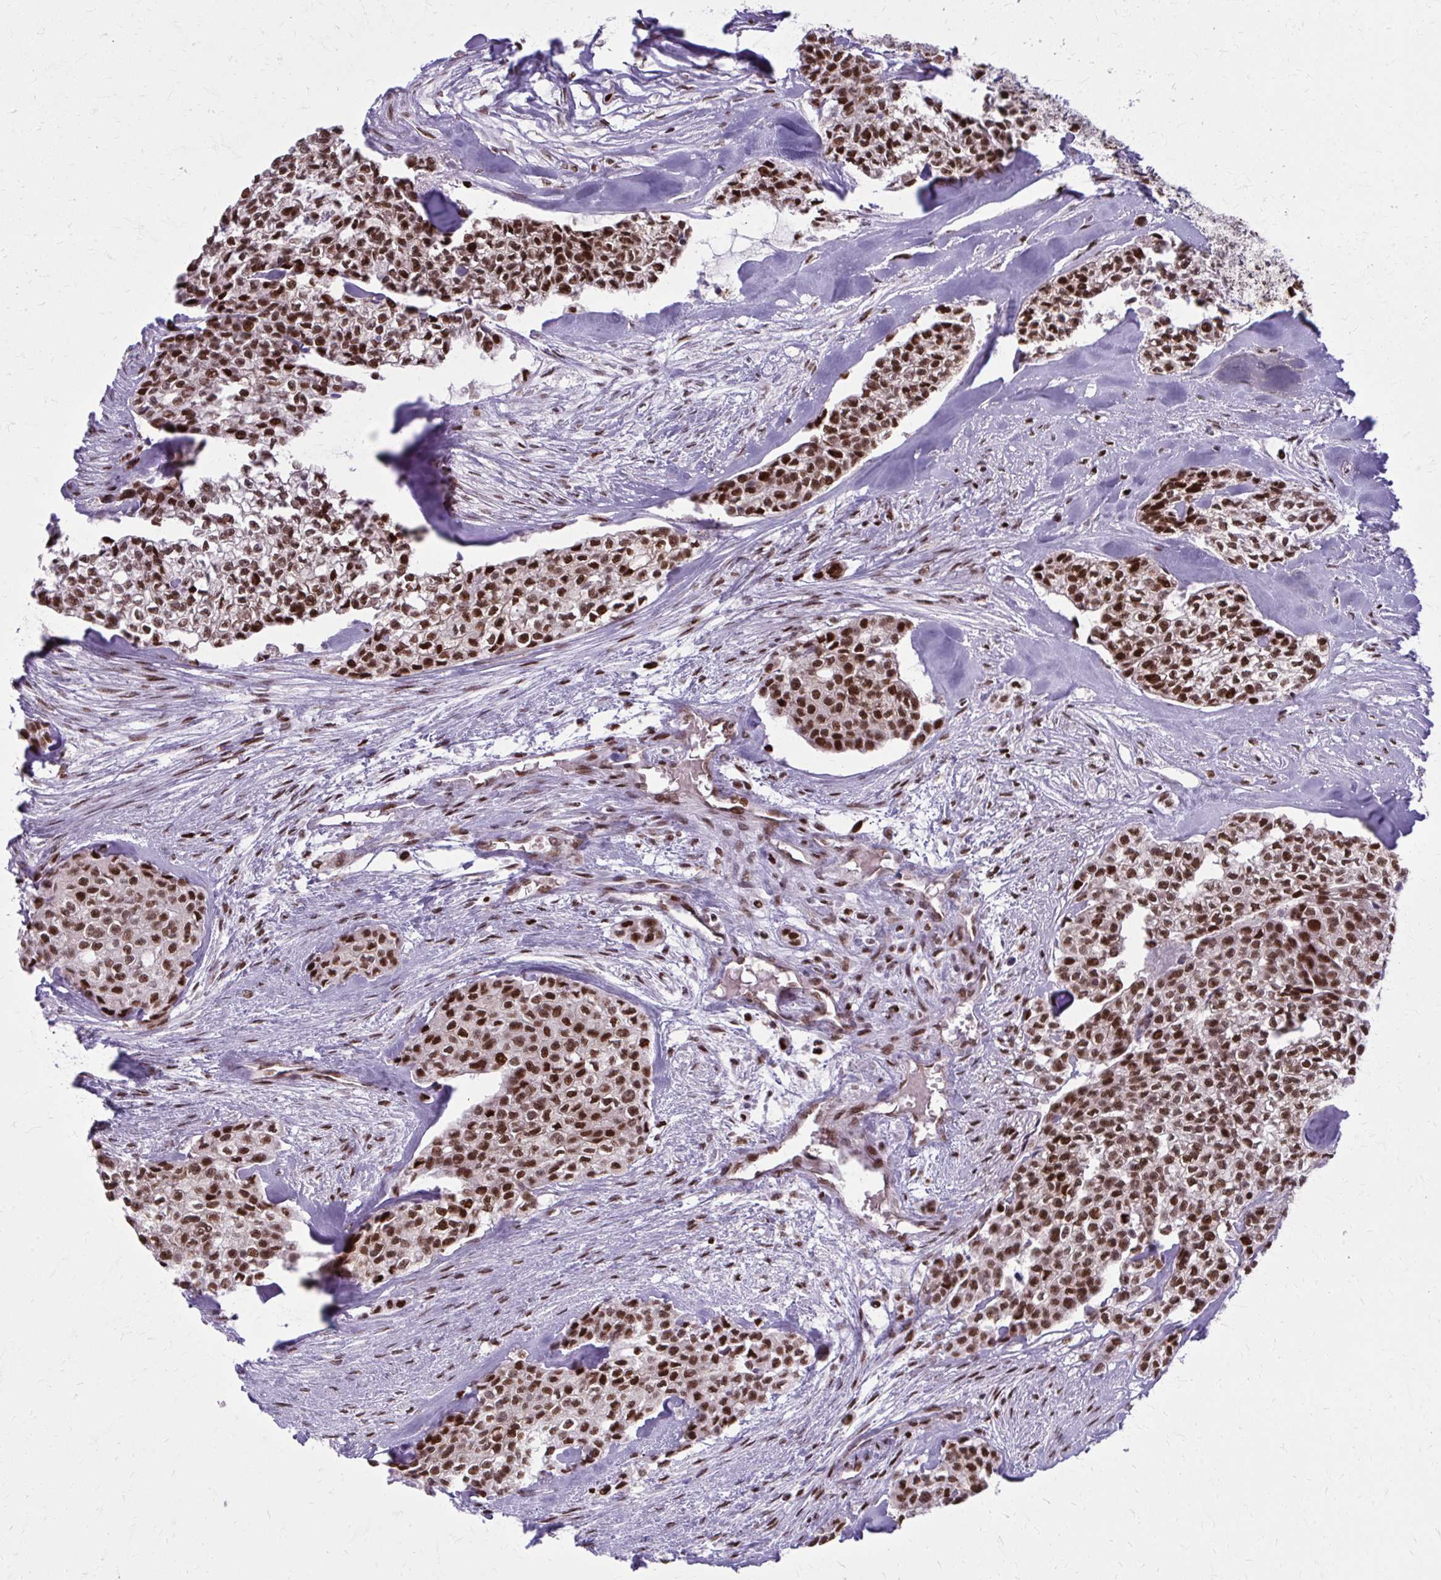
{"staining": {"intensity": "strong", "quantity": ">75%", "location": "nuclear"}, "tissue": "head and neck cancer", "cell_type": "Tumor cells", "image_type": "cancer", "snomed": [{"axis": "morphology", "description": "Adenocarcinoma, NOS"}, {"axis": "topography", "description": "Head-Neck"}], "caption": "Immunohistochemistry (IHC) staining of adenocarcinoma (head and neck), which exhibits high levels of strong nuclear staining in about >75% of tumor cells indicating strong nuclear protein positivity. The staining was performed using DAB (brown) for protein detection and nuclei were counterstained in hematoxylin (blue).", "gene": "ZNF559", "patient": {"sex": "male", "age": 81}}